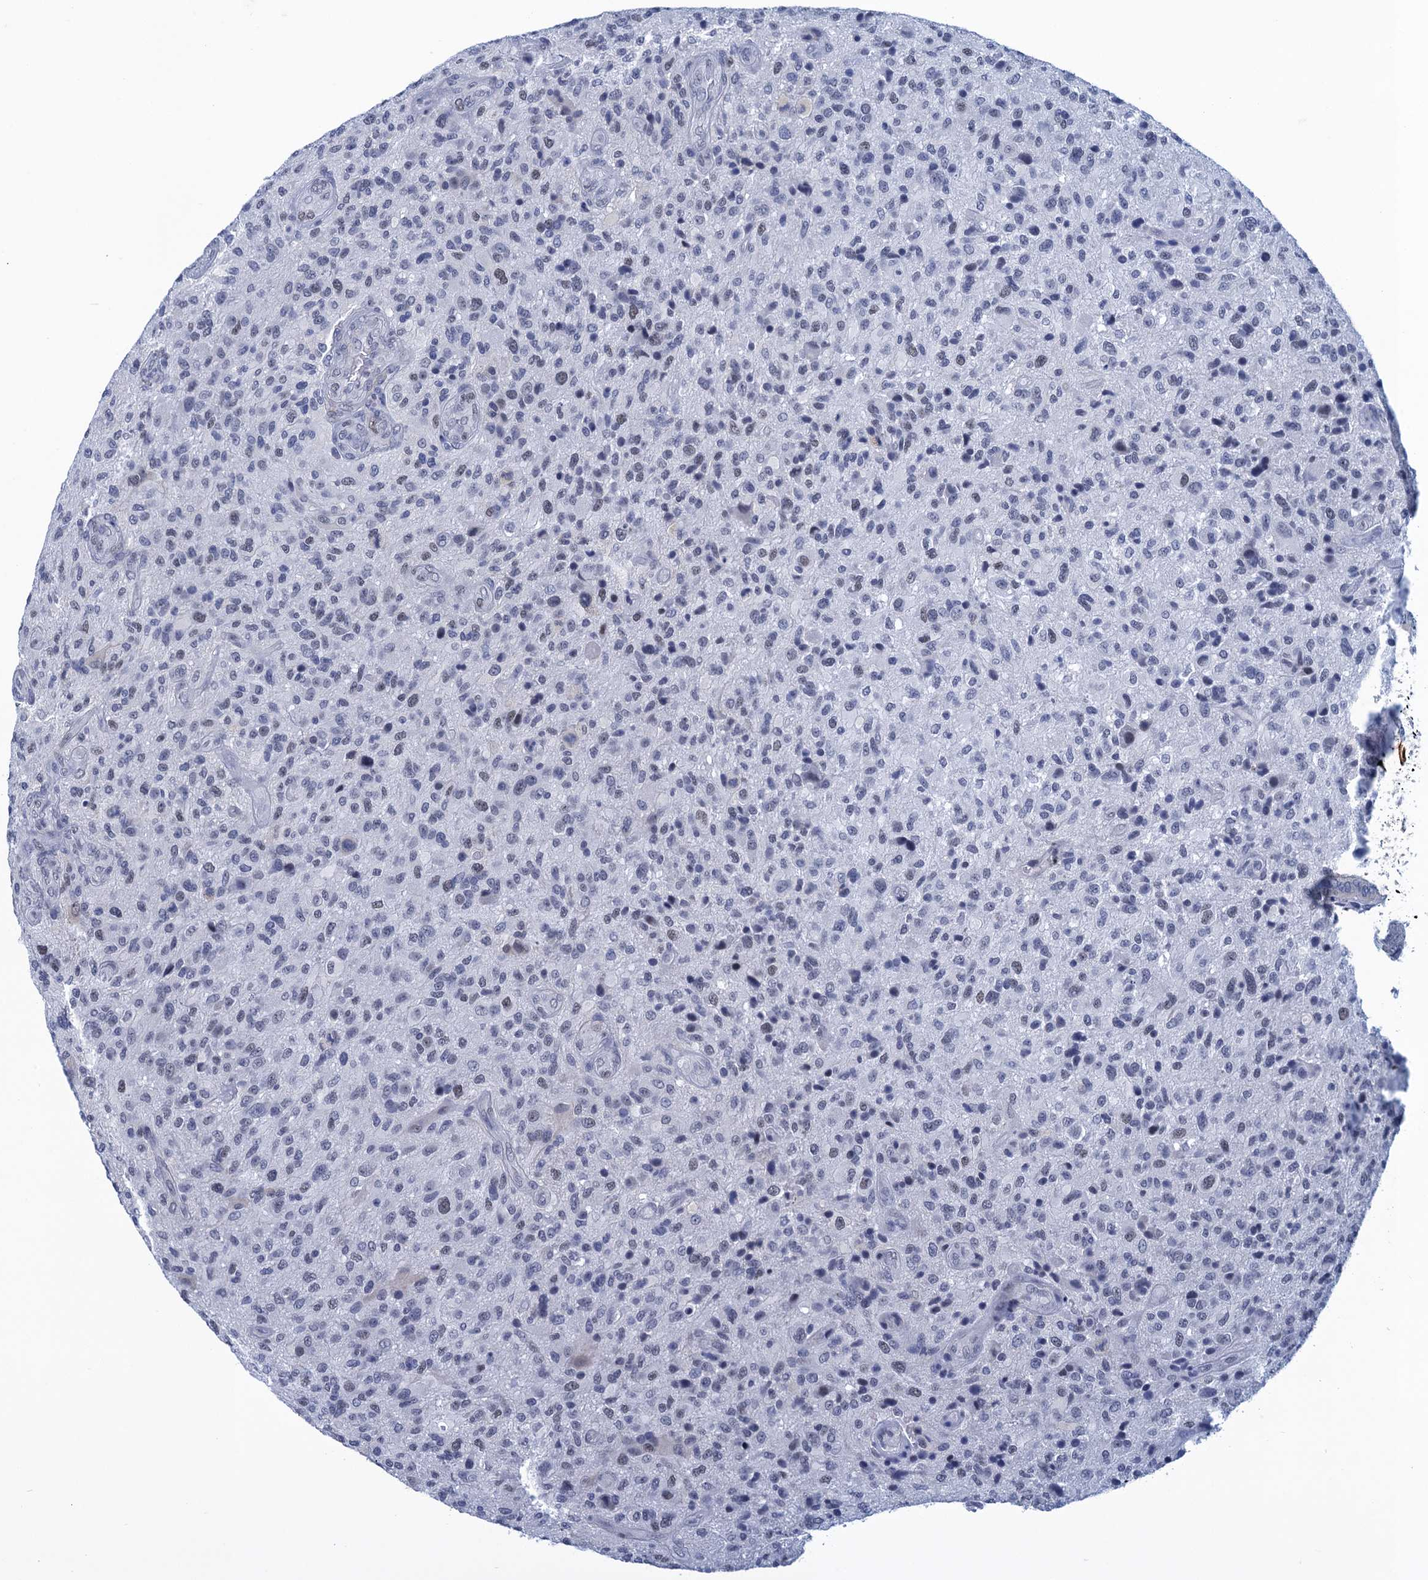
{"staining": {"intensity": "weak", "quantity": "<25%", "location": "nuclear"}, "tissue": "glioma", "cell_type": "Tumor cells", "image_type": "cancer", "snomed": [{"axis": "morphology", "description": "Glioma, malignant, High grade"}, {"axis": "topography", "description": "Brain"}], "caption": "IHC image of neoplastic tissue: high-grade glioma (malignant) stained with DAB displays no significant protein staining in tumor cells. (Stains: DAB (3,3'-diaminobenzidine) immunohistochemistry with hematoxylin counter stain, Microscopy: brightfield microscopy at high magnification).", "gene": "GINS3", "patient": {"sex": "male", "age": 47}}